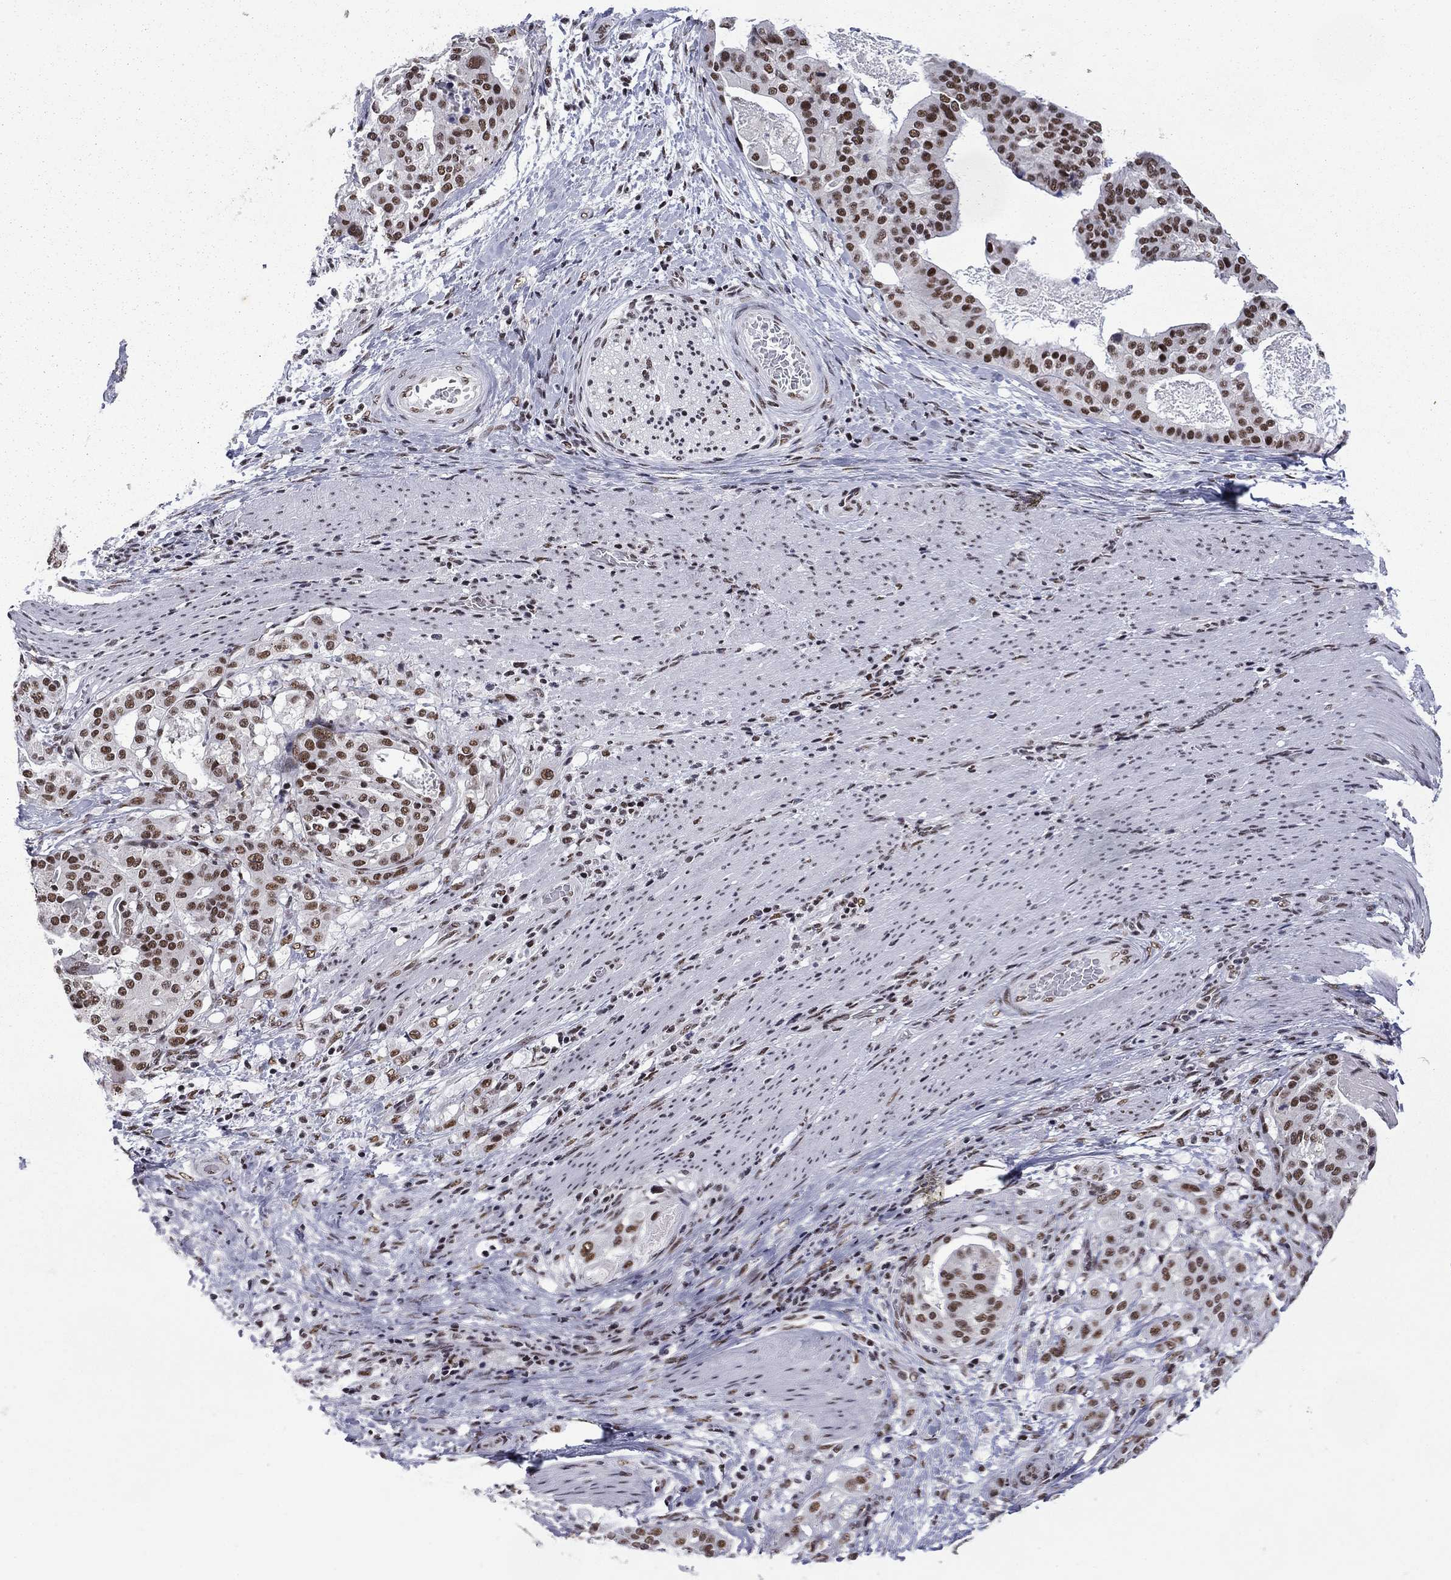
{"staining": {"intensity": "strong", "quantity": "25%-75%", "location": "nuclear"}, "tissue": "stomach cancer", "cell_type": "Tumor cells", "image_type": "cancer", "snomed": [{"axis": "morphology", "description": "Adenocarcinoma, NOS"}, {"axis": "topography", "description": "Stomach"}], "caption": "Immunohistochemical staining of human stomach cancer demonstrates strong nuclear protein positivity in approximately 25%-75% of tumor cells.", "gene": "ETV5", "patient": {"sex": "male", "age": 48}}